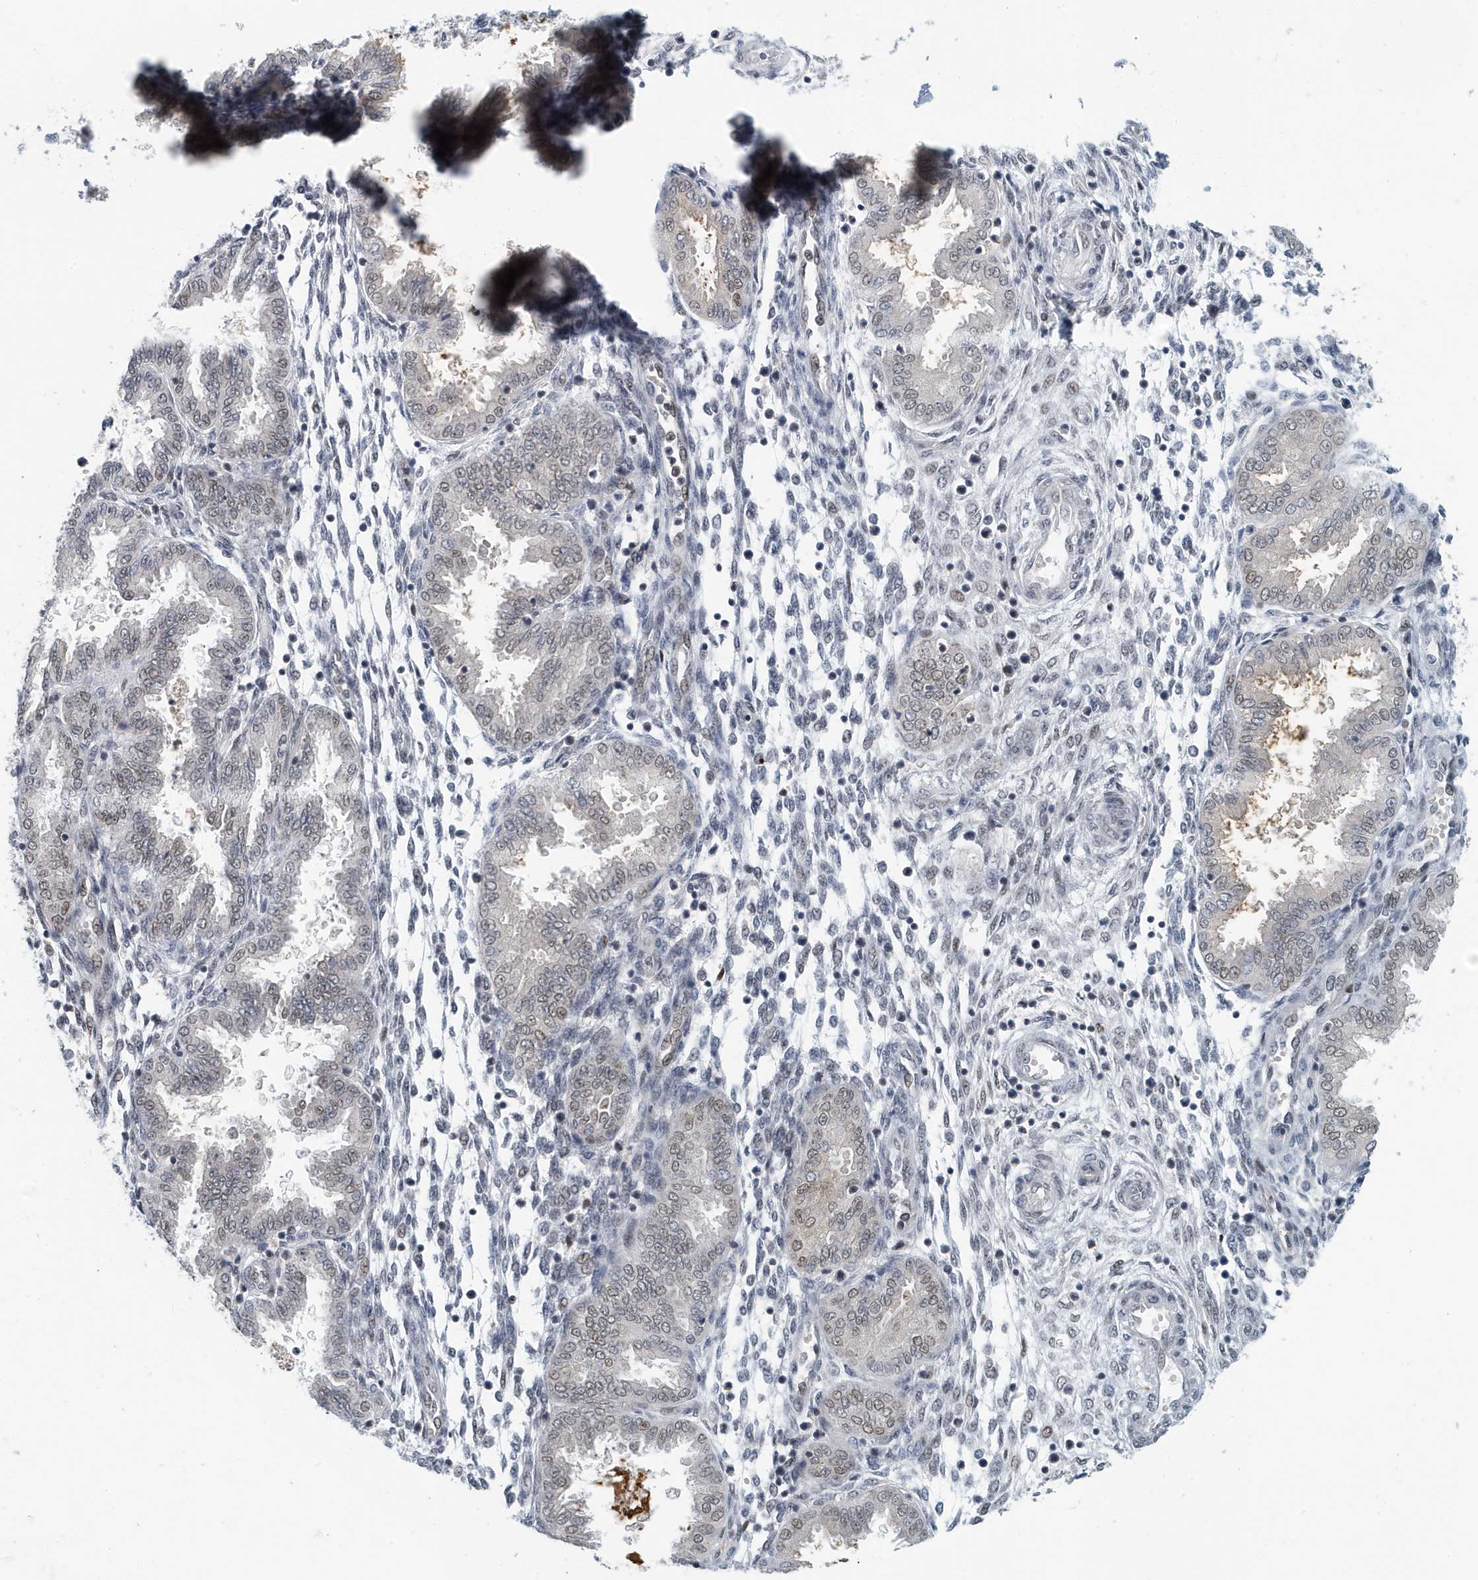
{"staining": {"intensity": "weak", "quantity": "<25%", "location": "nuclear"}, "tissue": "endometrium", "cell_type": "Cells in endometrial stroma", "image_type": "normal", "snomed": [{"axis": "morphology", "description": "Normal tissue, NOS"}, {"axis": "topography", "description": "Endometrium"}], "caption": "DAB immunohistochemical staining of normal human endometrium displays no significant expression in cells in endometrial stroma. The staining is performed using DAB brown chromogen with nuclei counter-stained in using hematoxylin.", "gene": "KIF15", "patient": {"sex": "female", "age": 33}}